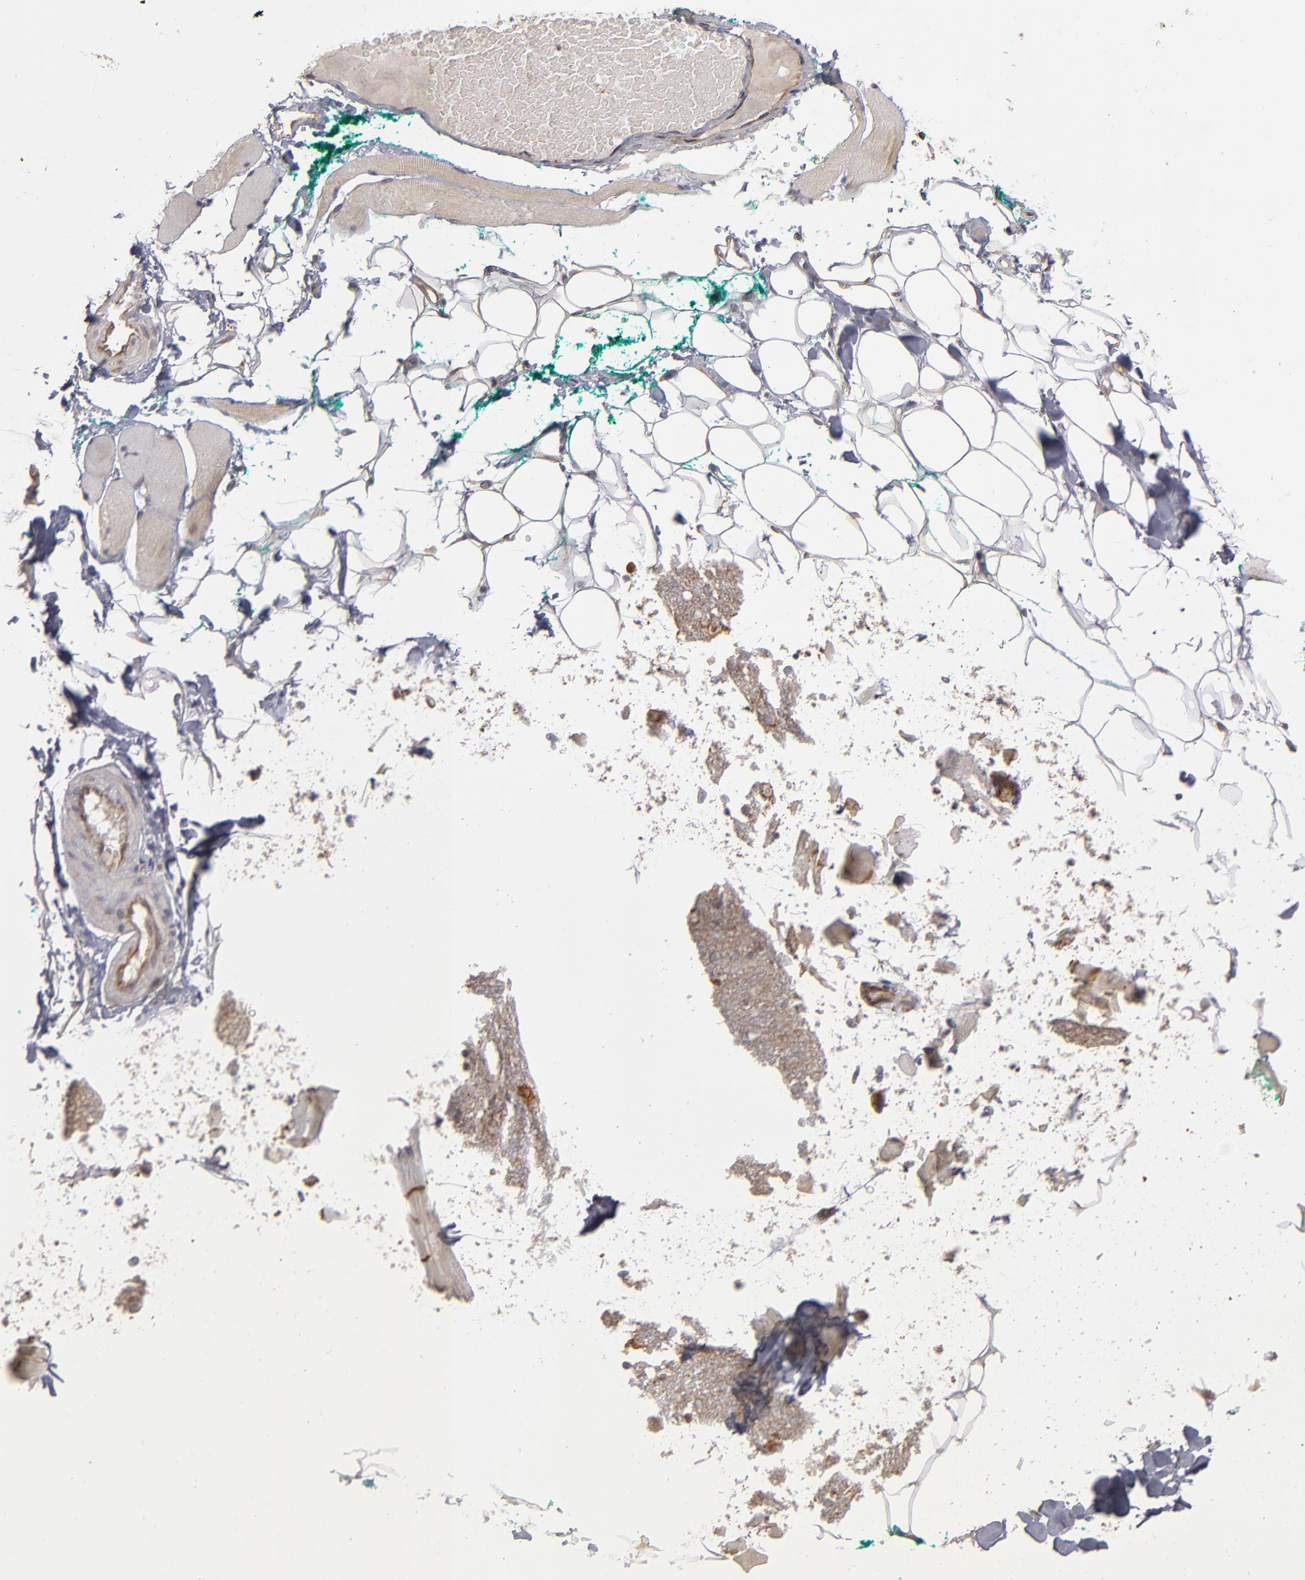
{"staining": {"intensity": "negative", "quantity": "none", "location": "none"}, "tissue": "skeletal muscle", "cell_type": "Myocytes", "image_type": "normal", "snomed": [{"axis": "morphology", "description": "Normal tissue, NOS"}, {"axis": "topography", "description": "Skeletal muscle"}, {"axis": "topography", "description": "Peripheral nerve tissue"}], "caption": "Immunohistochemistry (IHC) histopathology image of normal human skeletal muscle stained for a protein (brown), which exhibits no staining in myocytes.", "gene": "TJP1", "patient": {"sex": "female", "age": 84}}